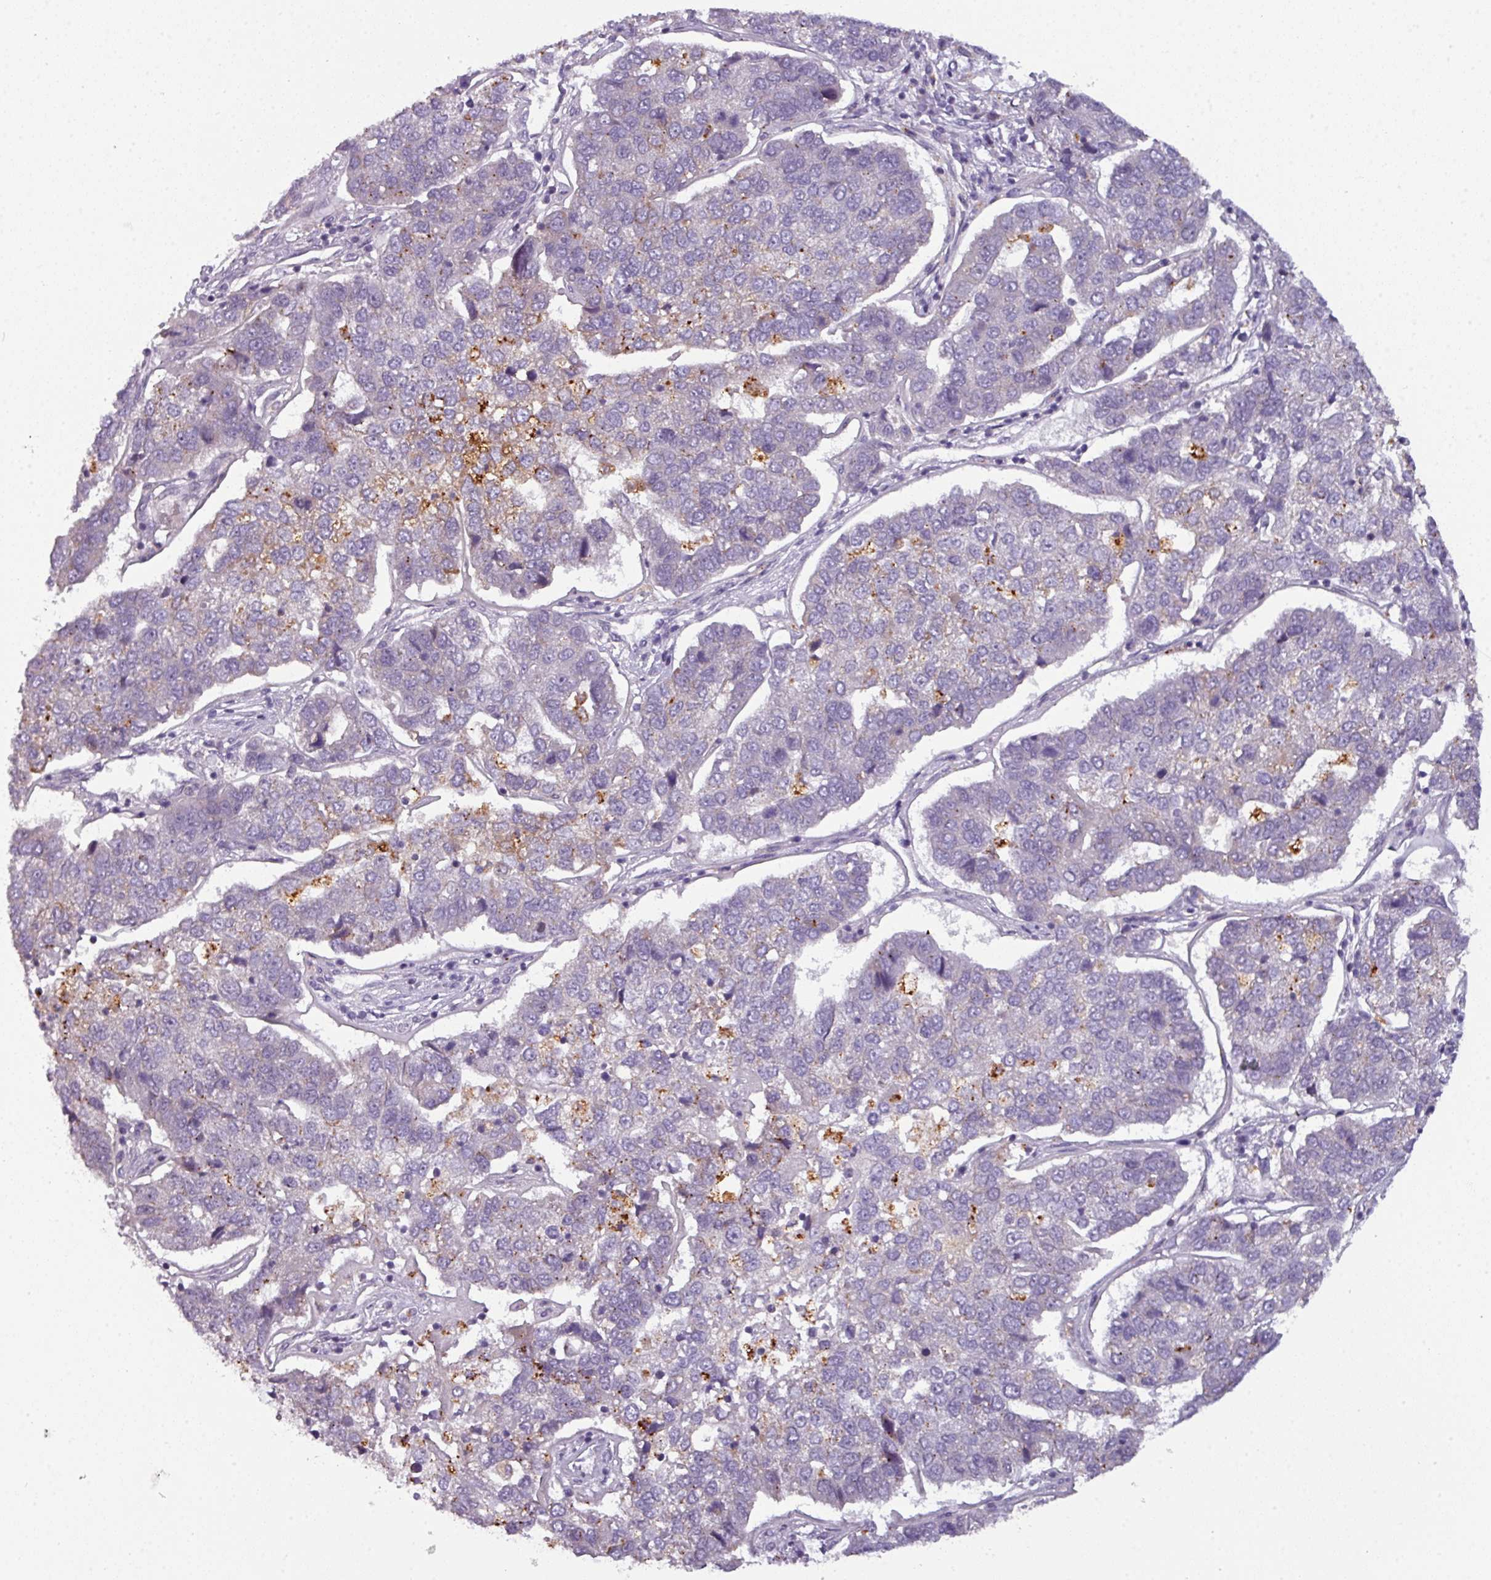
{"staining": {"intensity": "negative", "quantity": "none", "location": "none"}, "tissue": "pancreatic cancer", "cell_type": "Tumor cells", "image_type": "cancer", "snomed": [{"axis": "morphology", "description": "Adenocarcinoma, NOS"}, {"axis": "topography", "description": "Pancreas"}], "caption": "Tumor cells are negative for brown protein staining in adenocarcinoma (pancreatic).", "gene": "TMEFF1", "patient": {"sex": "female", "age": 61}}